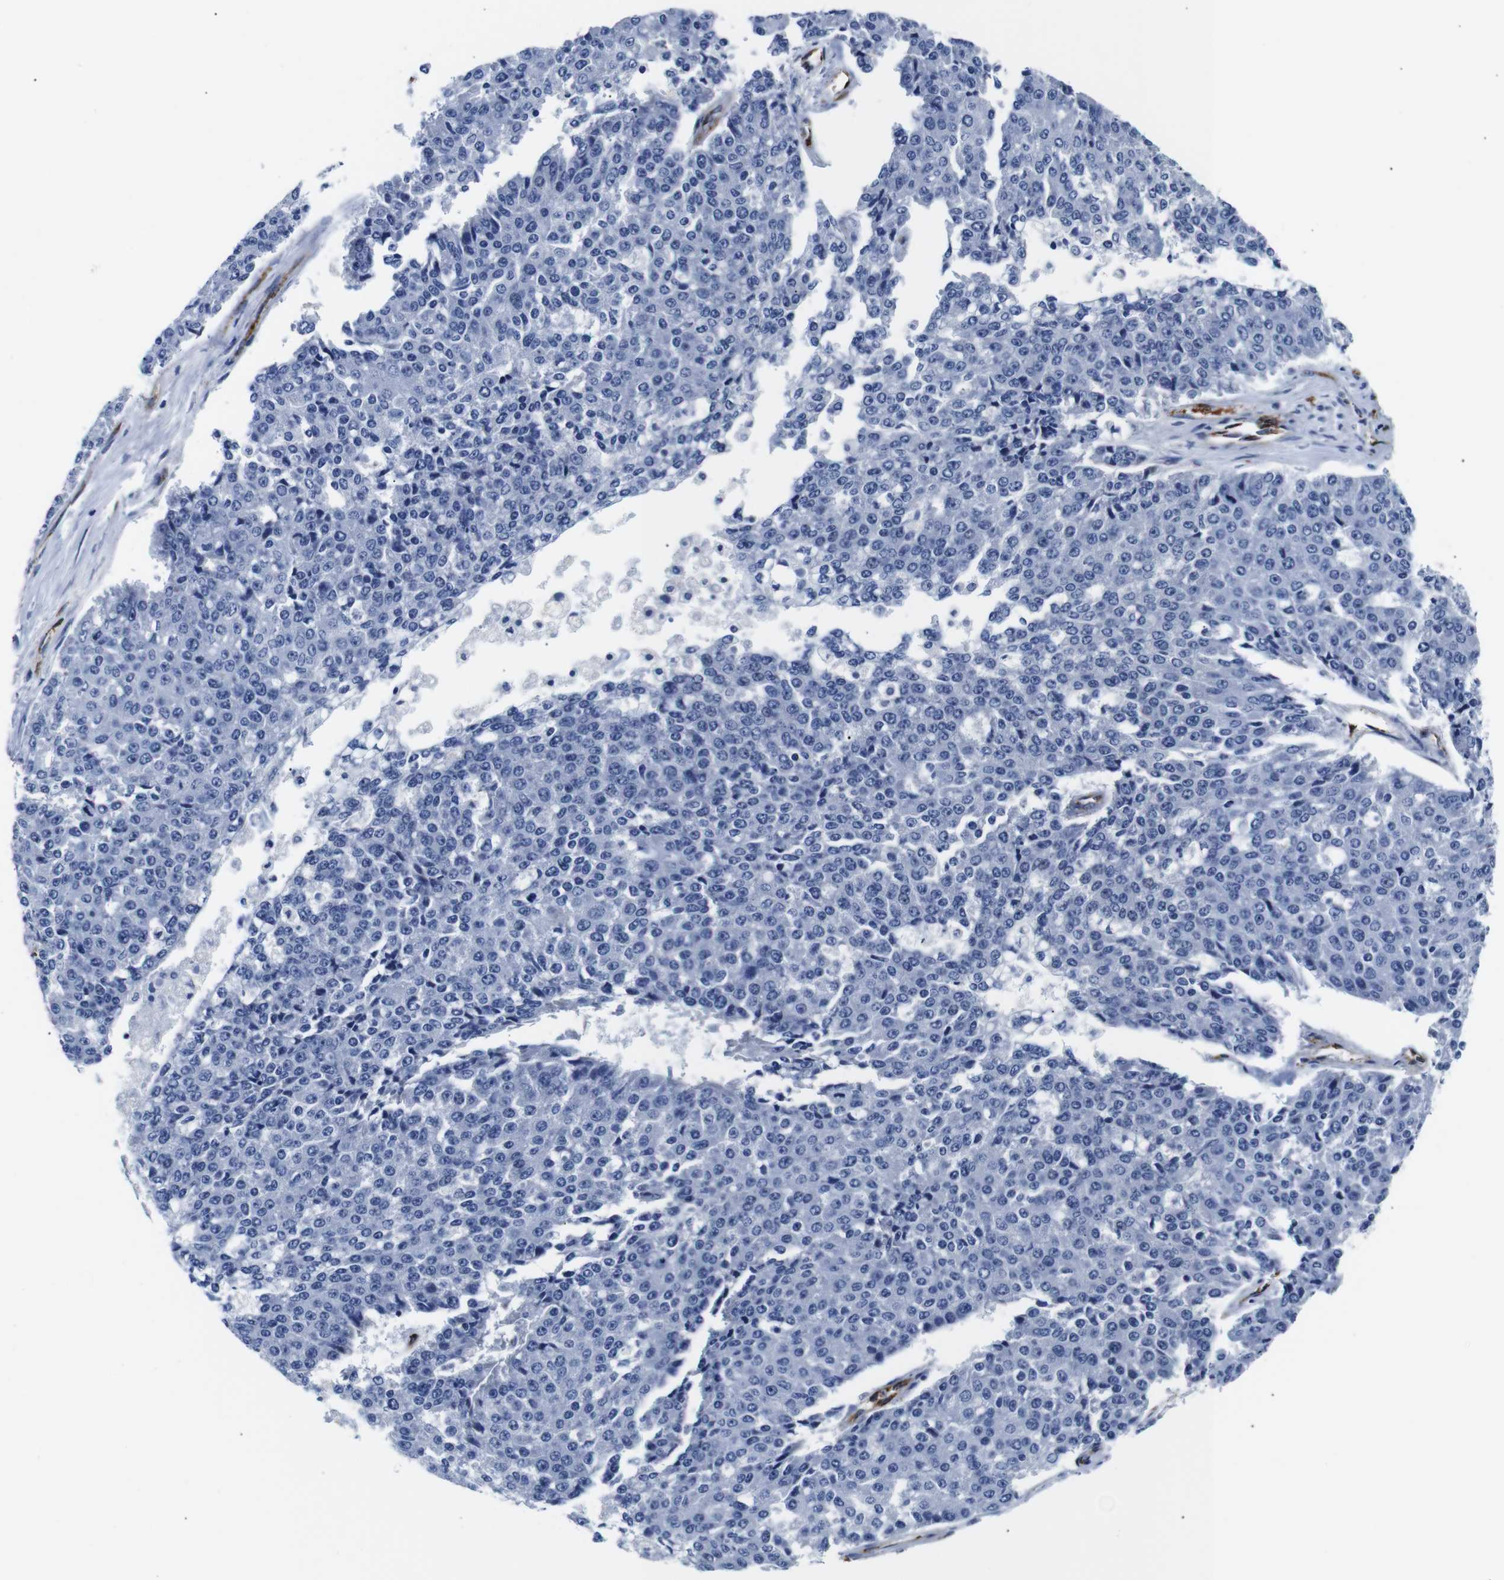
{"staining": {"intensity": "negative", "quantity": "none", "location": "none"}, "tissue": "pancreatic cancer", "cell_type": "Tumor cells", "image_type": "cancer", "snomed": [{"axis": "morphology", "description": "Adenocarcinoma, NOS"}, {"axis": "topography", "description": "Pancreas"}], "caption": "DAB immunohistochemical staining of pancreatic adenocarcinoma reveals no significant positivity in tumor cells. Nuclei are stained in blue.", "gene": "MUC4", "patient": {"sex": "male", "age": 50}}